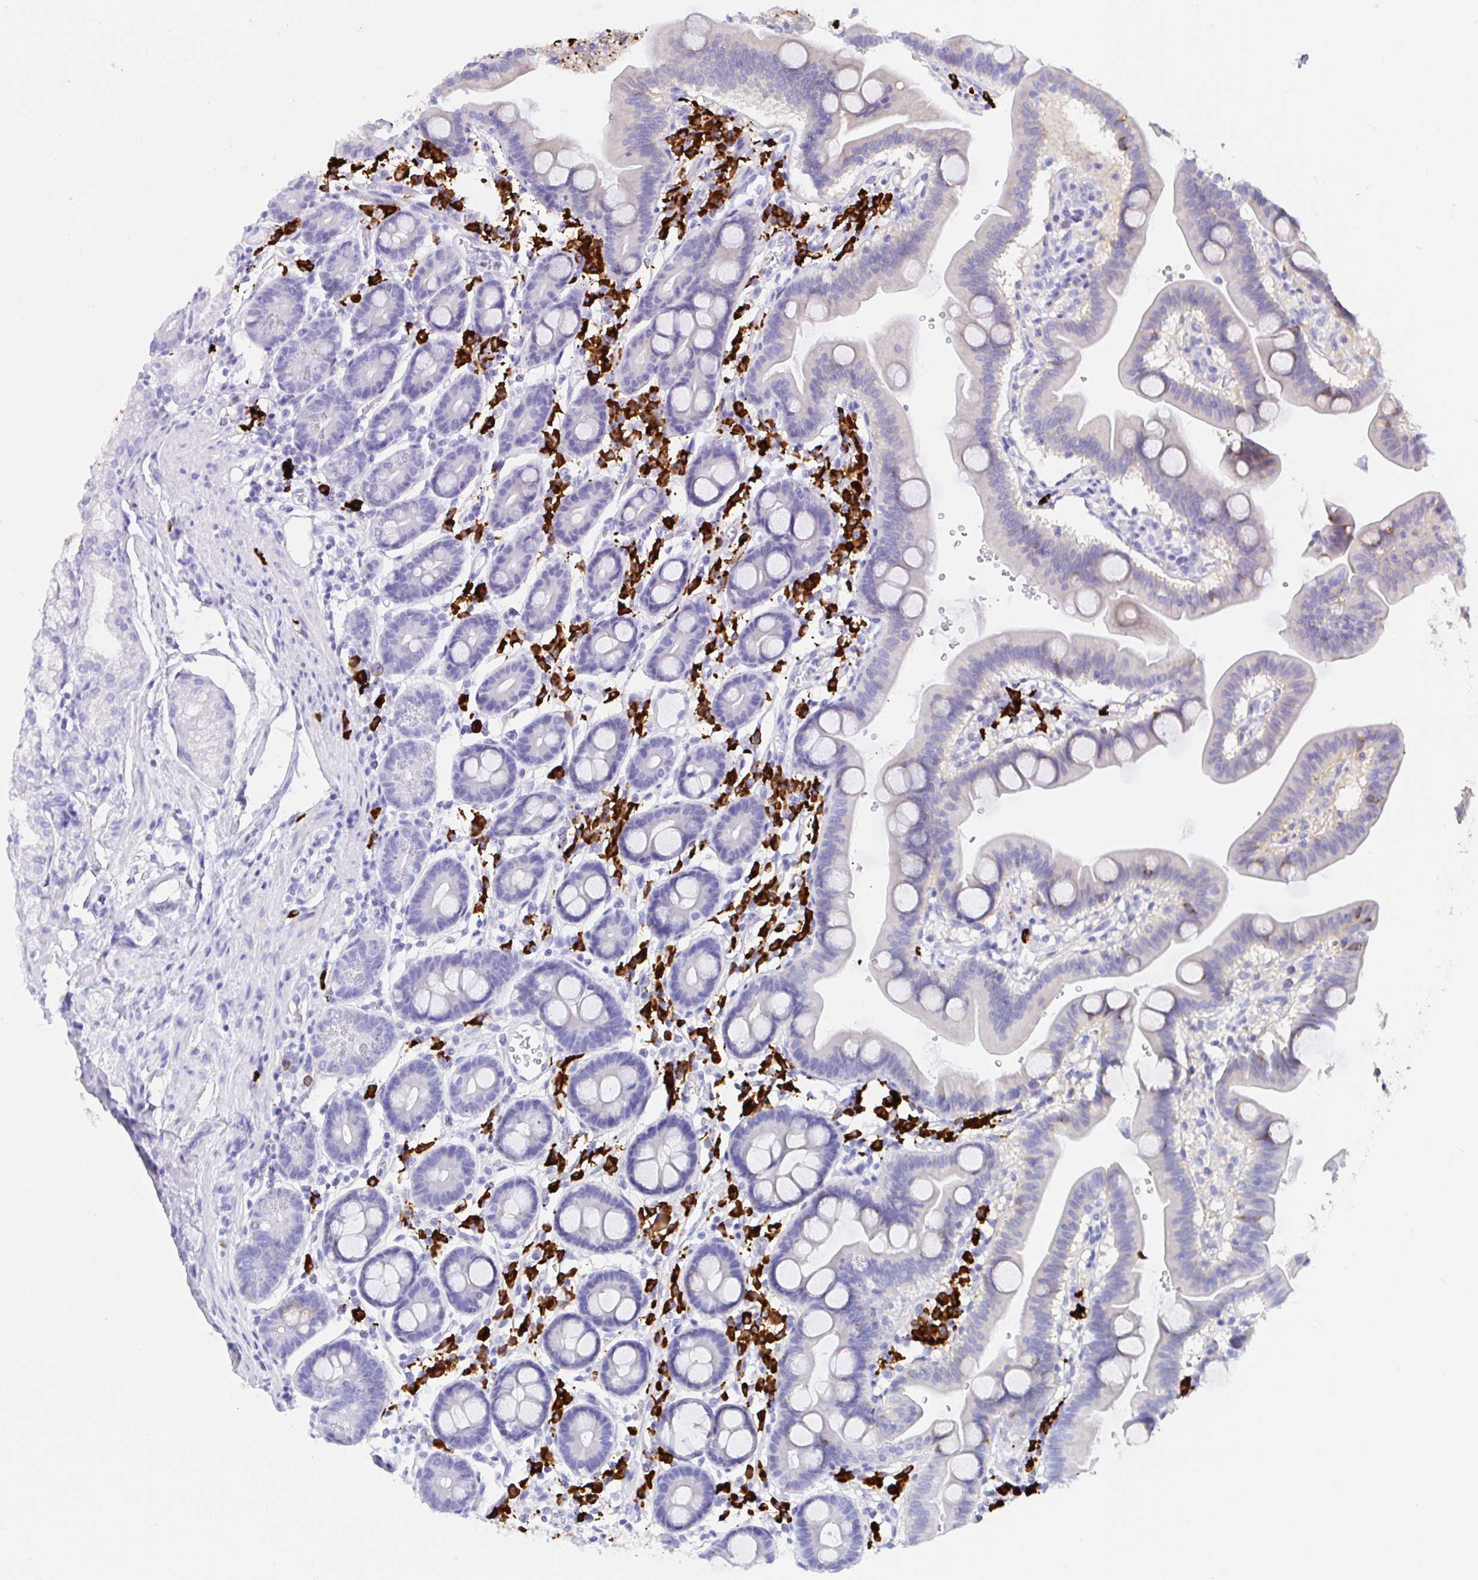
{"staining": {"intensity": "negative", "quantity": "none", "location": "none"}, "tissue": "duodenum", "cell_type": "Glandular cells", "image_type": "normal", "snomed": [{"axis": "morphology", "description": "Normal tissue, NOS"}, {"axis": "topography", "description": "Duodenum"}], "caption": "A micrograph of duodenum stained for a protein demonstrates no brown staining in glandular cells.", "gene": "CCDC62", "patient": {"sex": "male", "age": 59}}